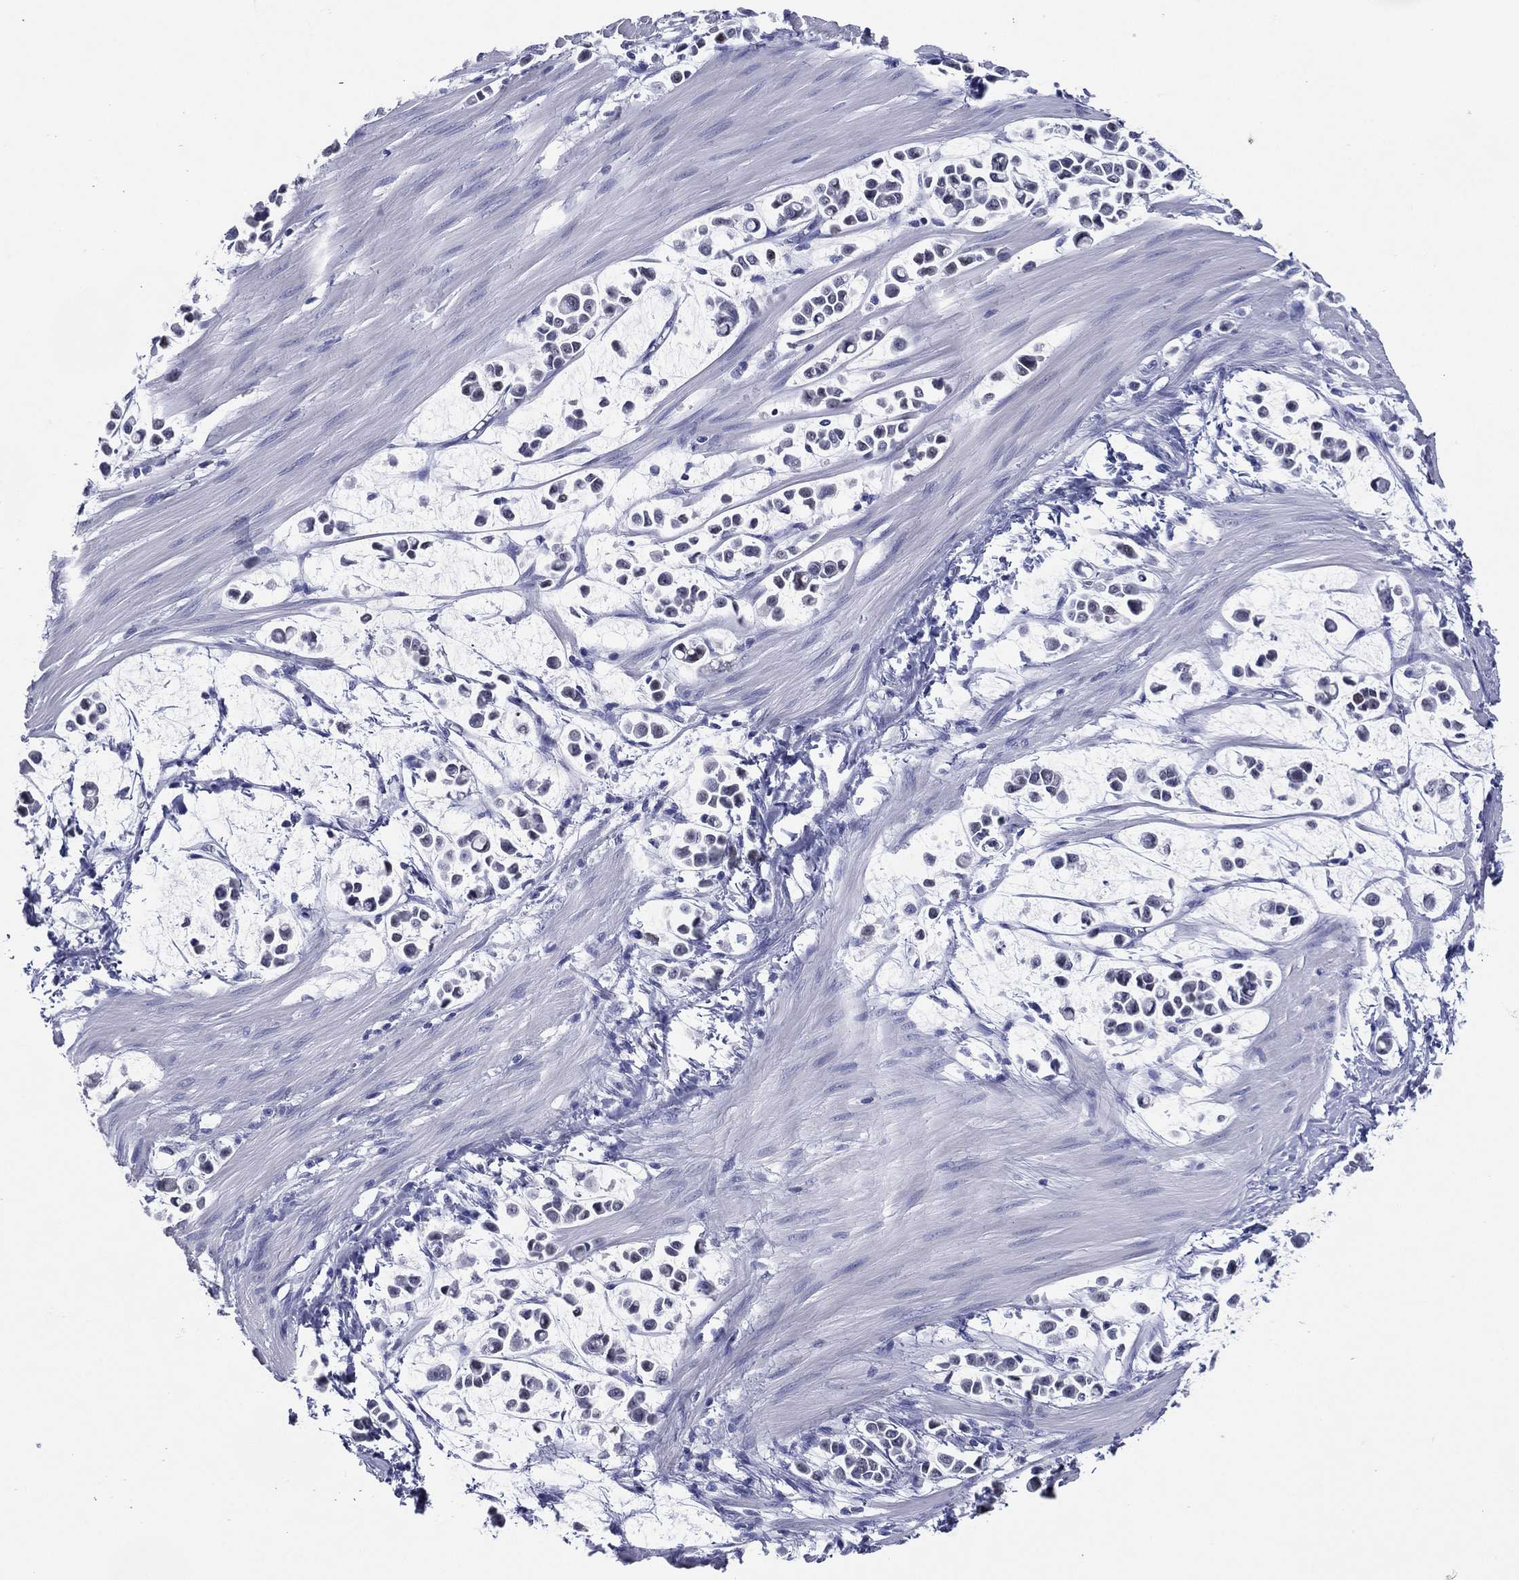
{"staining": {"intensity": "negative", "quantity": "none", "location": "none"}, "tissue": "stomach cancer", "cell_type": "Tumor cells", "image_type": "cancer", "snomed": [{"axis": "morphology", "description": "Adenocarcinoma, NOS"}, {"axis": "topography", "description": "Stomach"}], "caption": "IHC image of human stomach cancer (adenocarcinoma) stained for a protein (brown), which shows no staining in tumor cells.", "gene": "TFAP2A", "patient": {"sex": "male", "age": 82}}